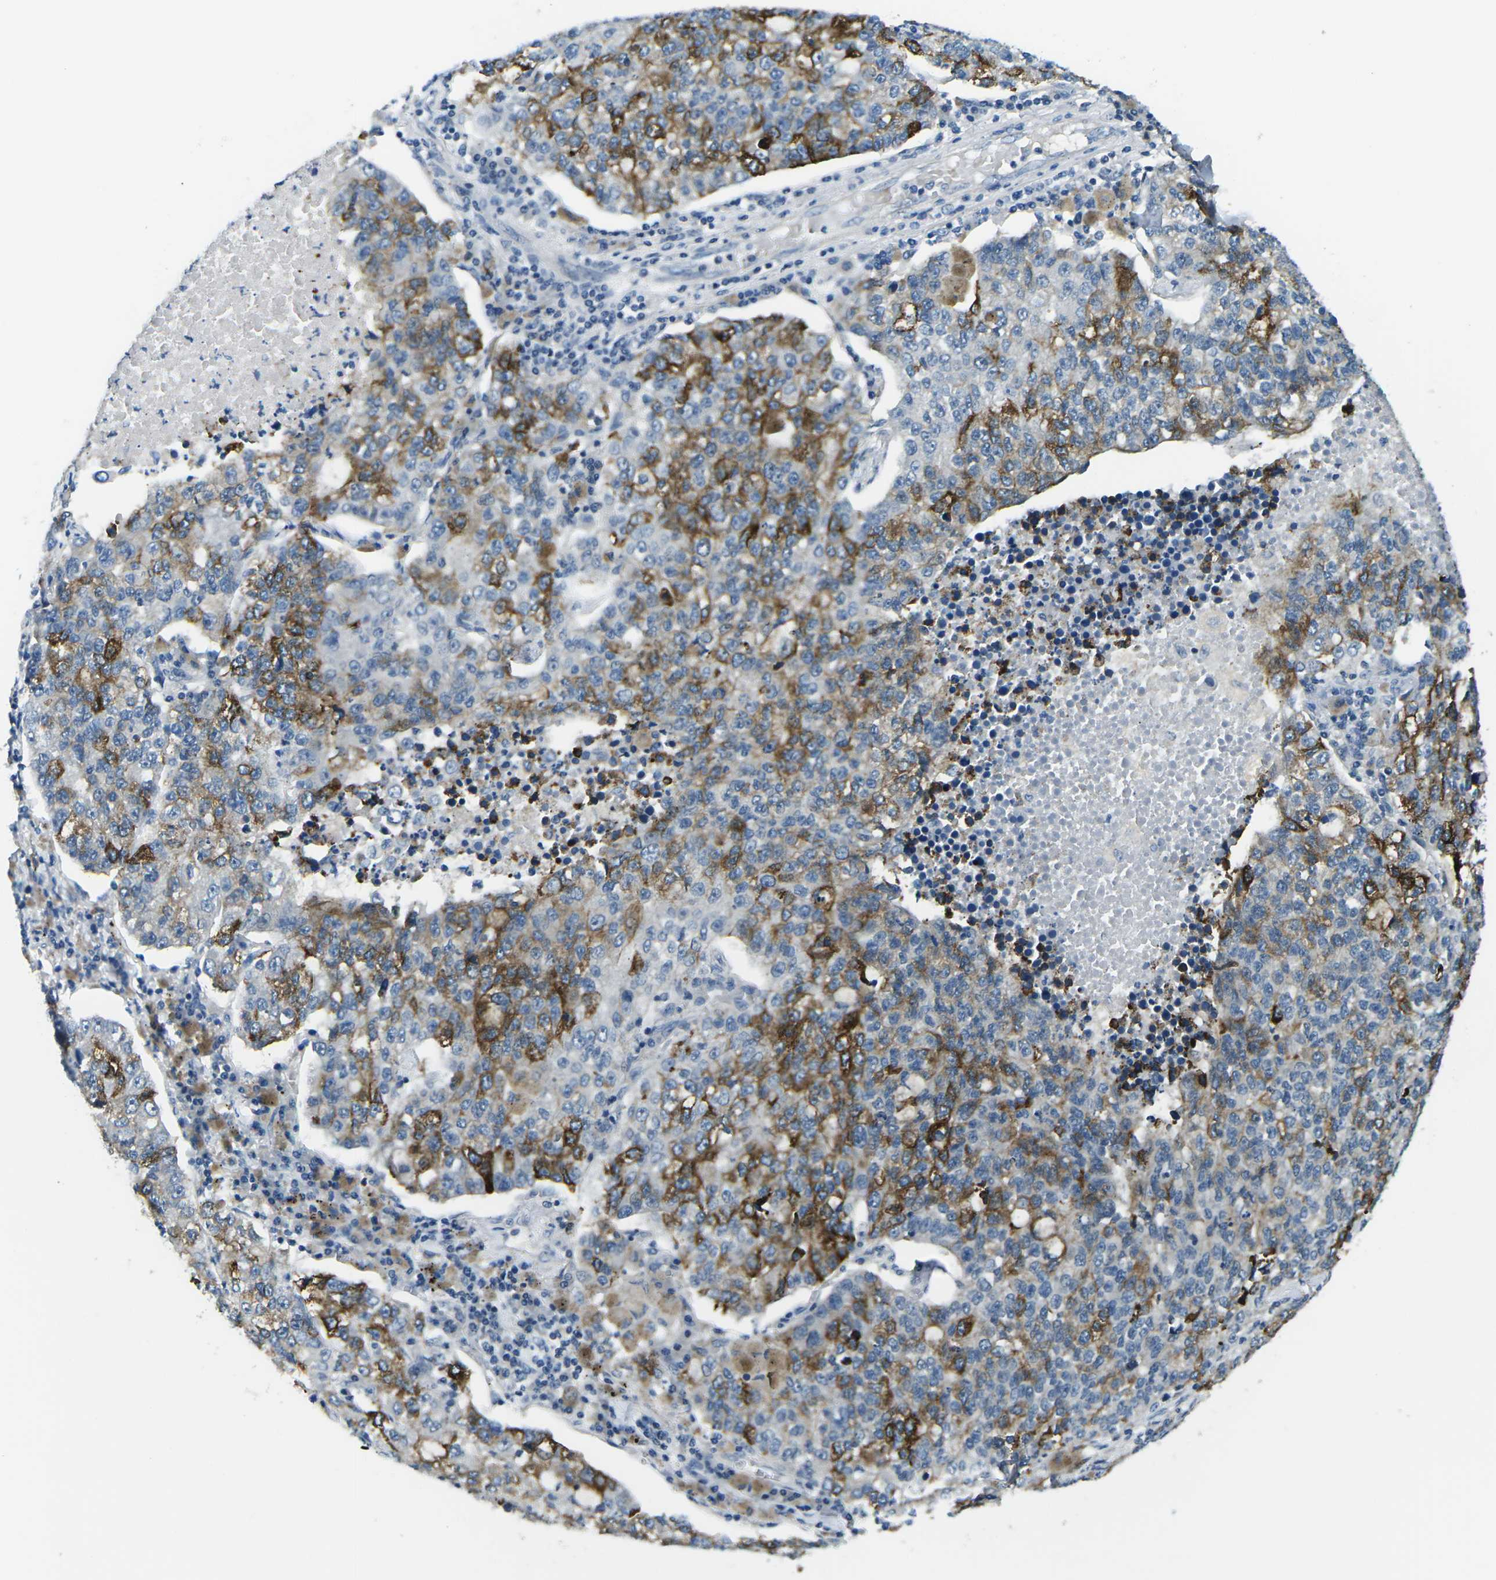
{"staining": {"intensity": "strong", "quantity": "25%-75%", "location": "cytoplasmic/membranous"}, "tissue": "lung cancer", "cell_type": "Tumor cells", "image_type": "cancer", "snomed": [{"axis": "morphology", "description": "Adenocarcinoma, NOS"}, {"axis": "topography", "description": "Lung"}], "caption": "Protein expression analysis of human lung adenocarcinoma reveals strong cytoplasmic/membranous positivity in approximately 25%-75% of tumor cells.", "gene": "CTNND1", "patient": {"sex": "male", "age": 49}}